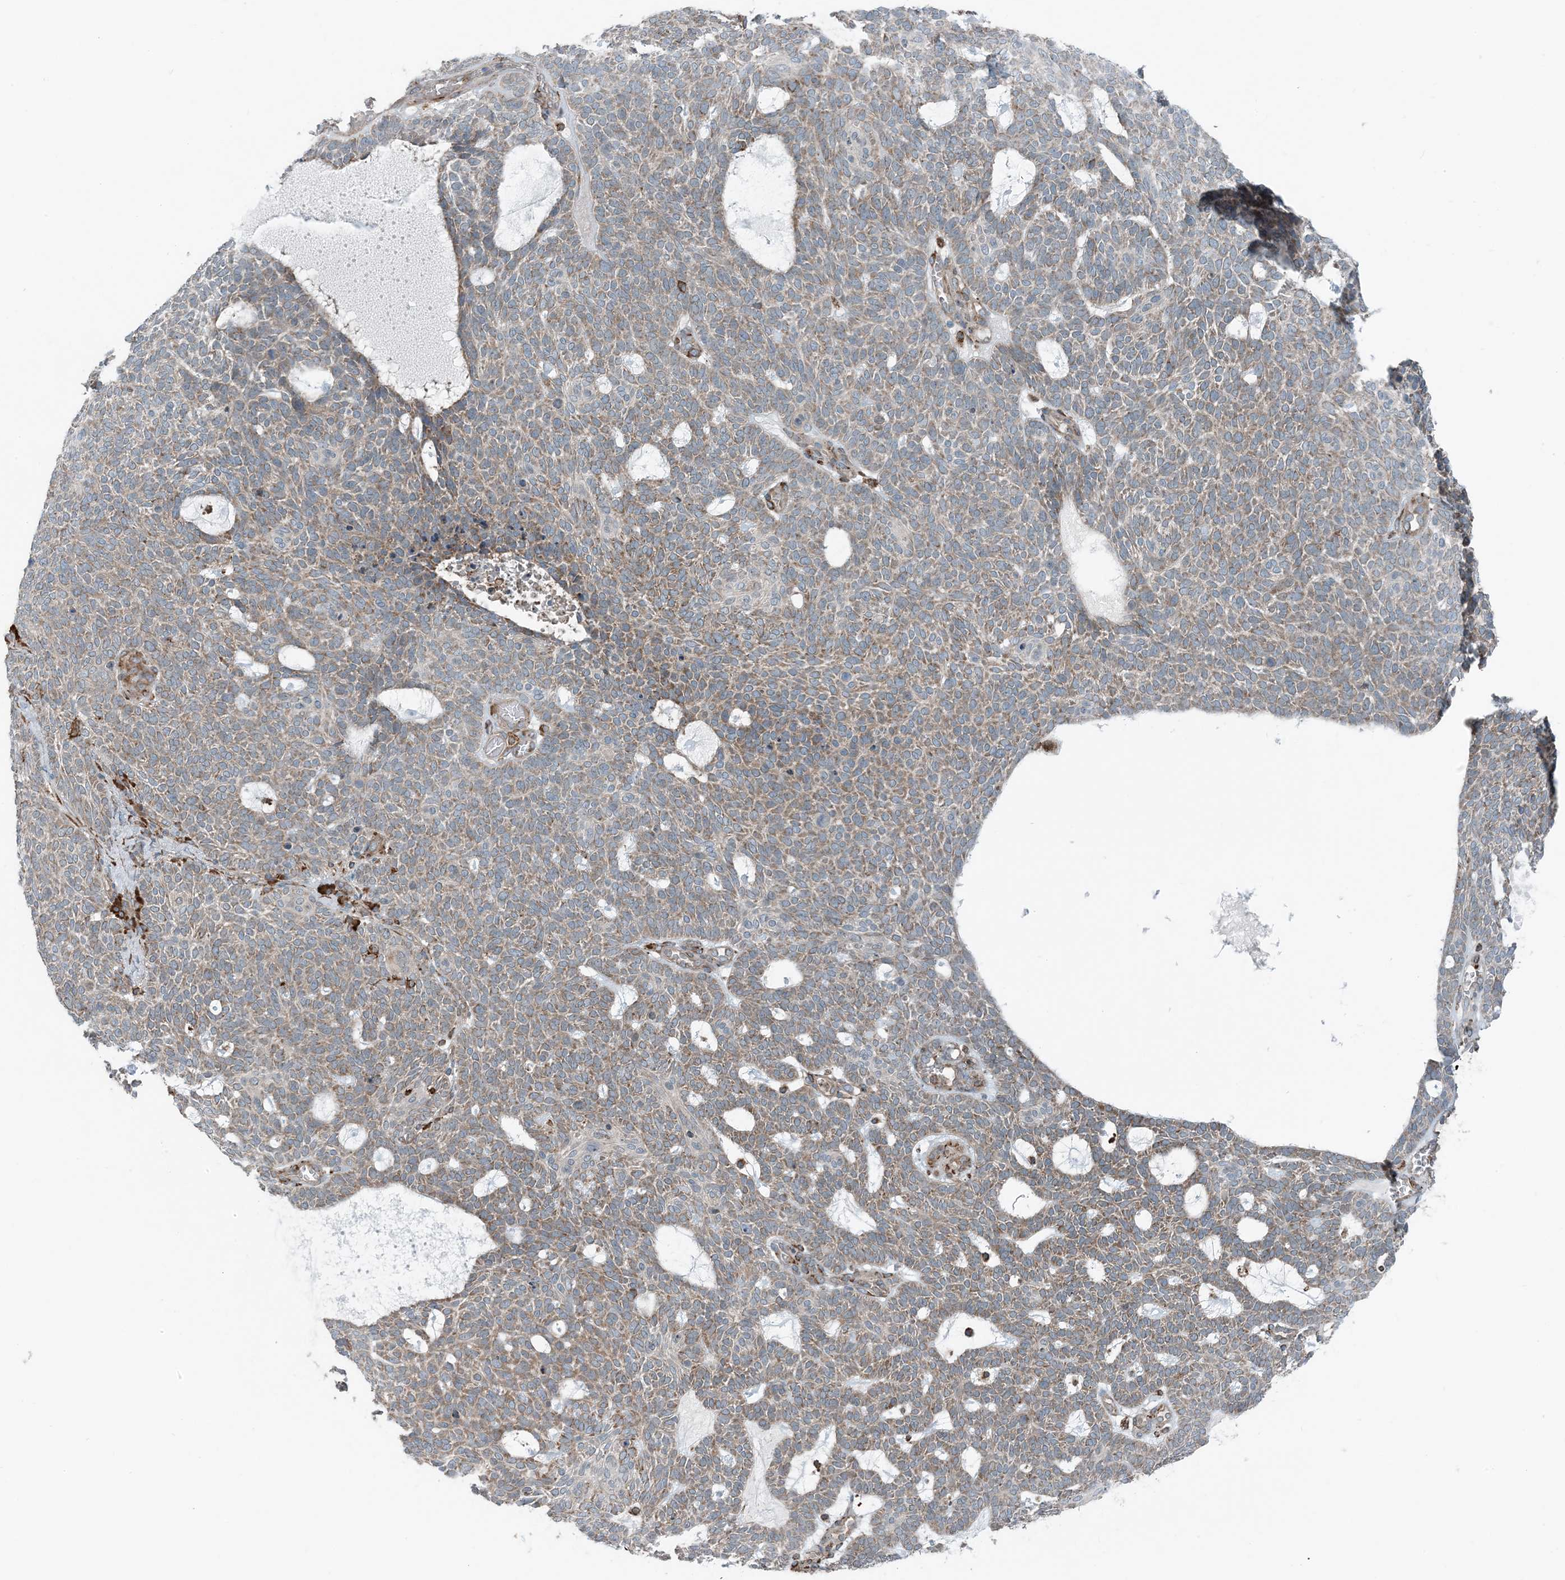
{"staining": {"intensity": "weak", "quantity": ">75%", "location": "cytoplasmic/membranous"}, "tissue": "skin cancer", "cell_type": "Tumor cells", "image_type": "cancer", "snomed": [{"axis": "morphology", "description": "Squamous cell carcinoma, NOS"}, {"axis": "topography", "description": "Skin"}], "caption": "A high-resolution photomicrograph shows IHC staining of skin cancer, which exhibits weak cytoplasmic/membranous positivity in approximately >75% of tumor cells.", "gene": "CERKL", "patient": {"sex": "female", "age": 90}}